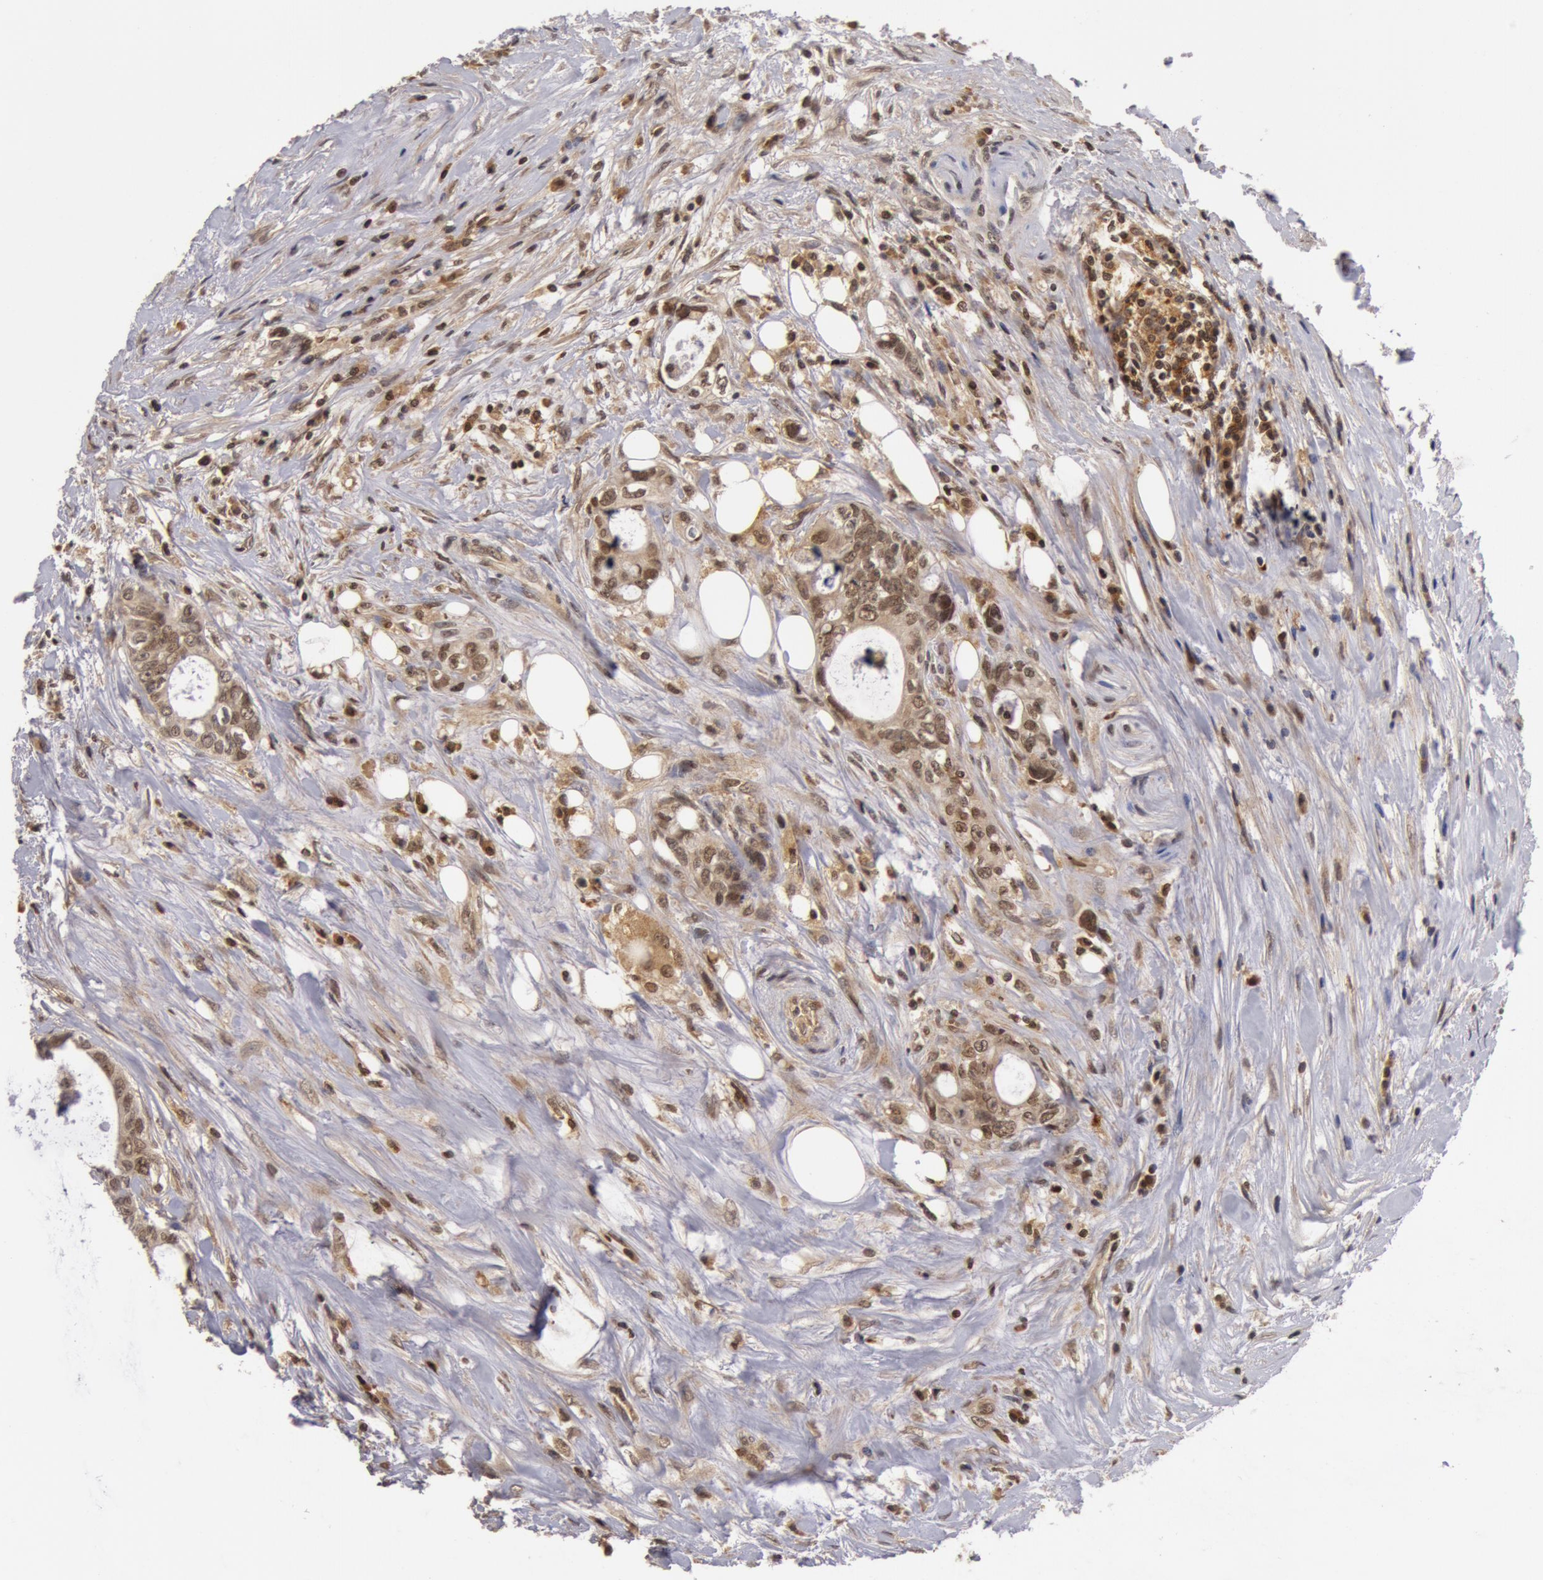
{"staining": {"intensity": "weak", "quantity": ">75%", "location": "nuclear"}, "tissue": "colorectal cancer", "cell_type": "Tumor cells", "image_type": "cancer", "snomed": [{"axis": "morphology", "description": "Adenocarcinoma, NOS"}, {"axis": "topography", "description": "Rectum"}], "caption": "There is low levels of weak nuclear staining in tumor cells of colorectal cancer (adenocarcinoma), as demonstrated by immunohistochemical staining (brown color).", "gene": "ZNF350", "patient": {"sex": "female", "age": 57}}